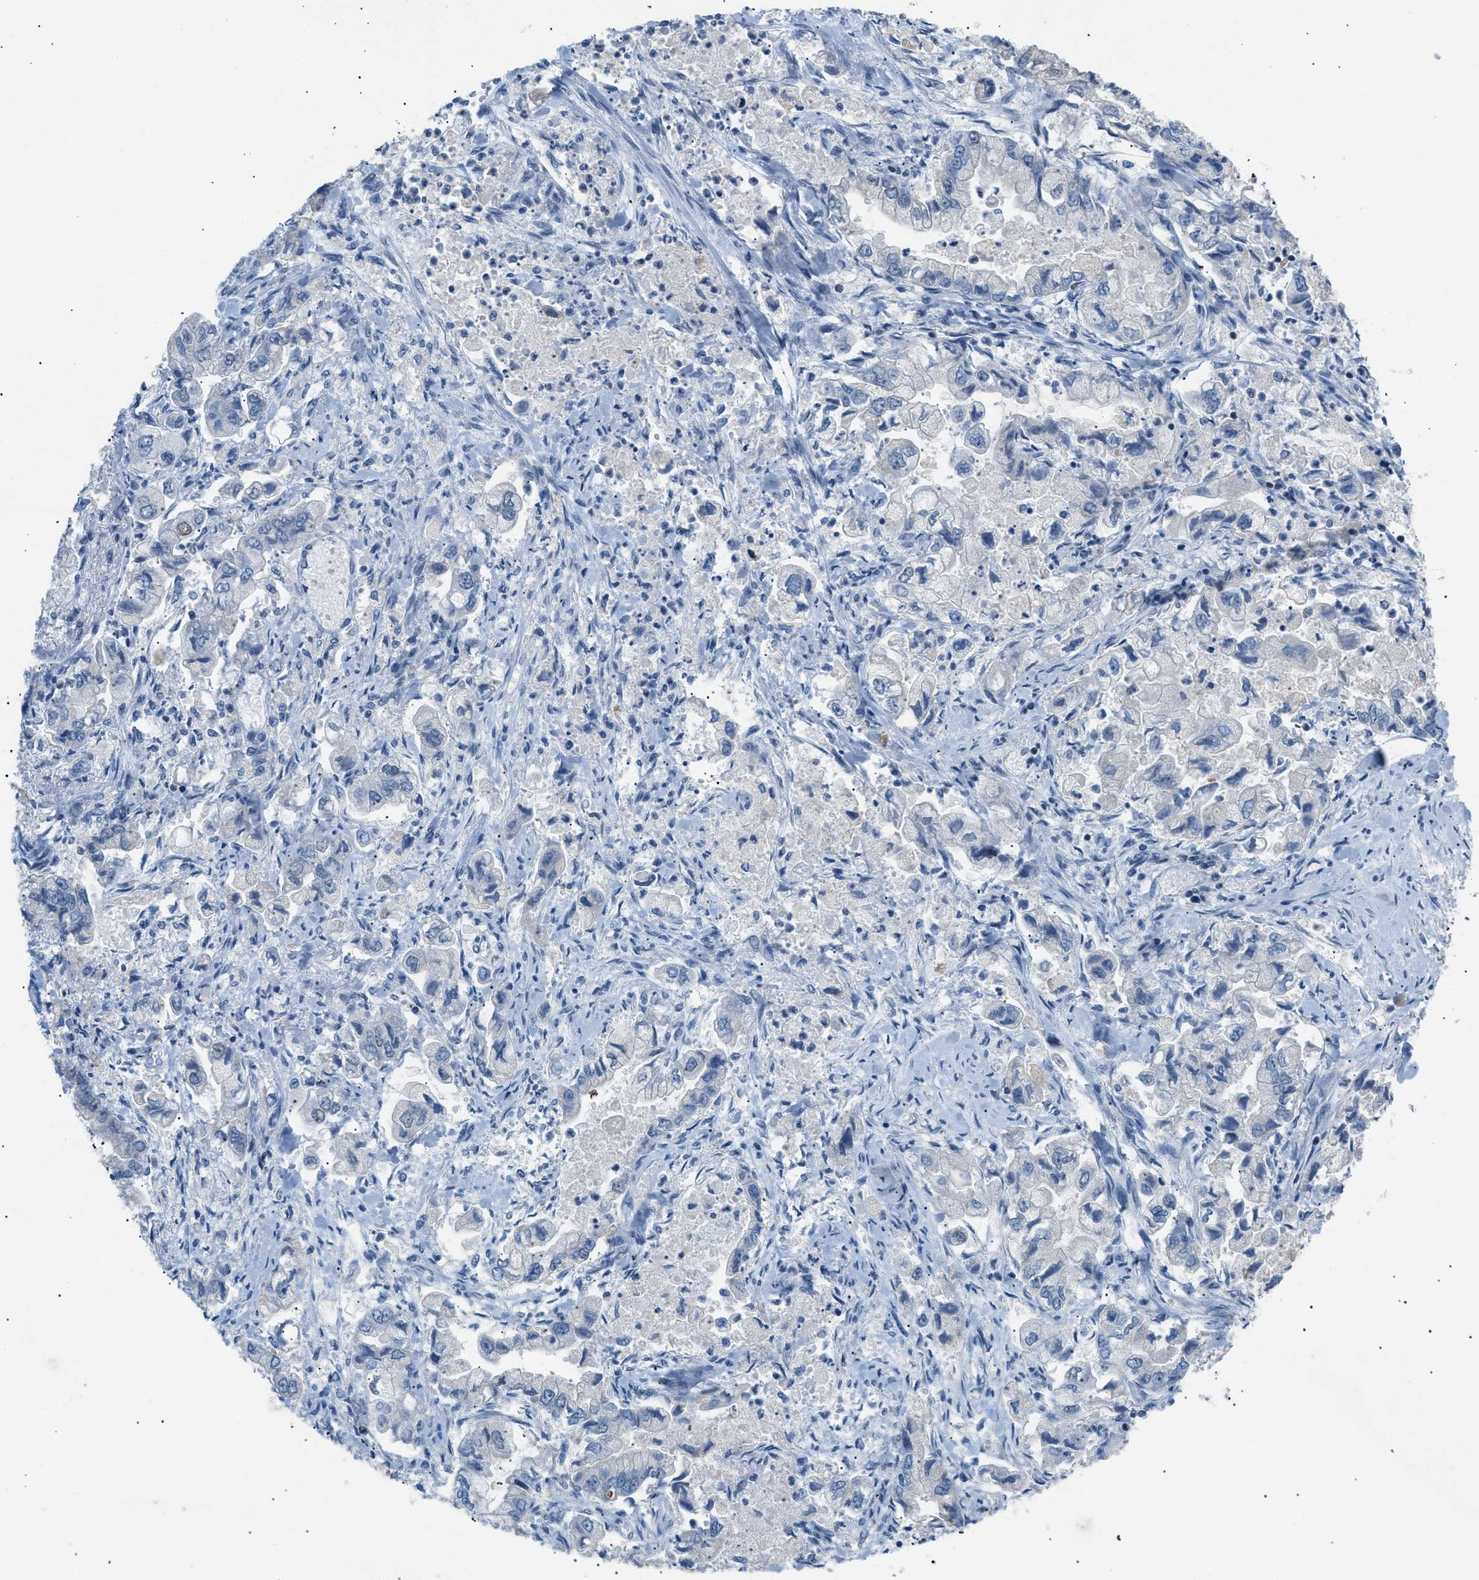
{"staining": {"intensity": "negative", "quantity": "none", "location": "none"}, "tissue": "stomach cancer", "cell_type": "Tumor cells", "image_type": "cancer", "snomed": [{"axis": "morphology", "description": "Normal tissue, NOS"}, {"axis": "morphology", "description": "Adenocarcinoma, NOS"}, {"axis": "topography", "description": "Stomach"}], "caption": "Immunohistochemical staining of human stomach cancer displays no significant expression in tumor cells. The staining is performed using DAB (3,3'-diaminobenzidine) brown chromogen with nuclei counter-stained in using hematoxylin.", "gene": "KCNC3", "patient": {"sex": "male", "age": 62}}